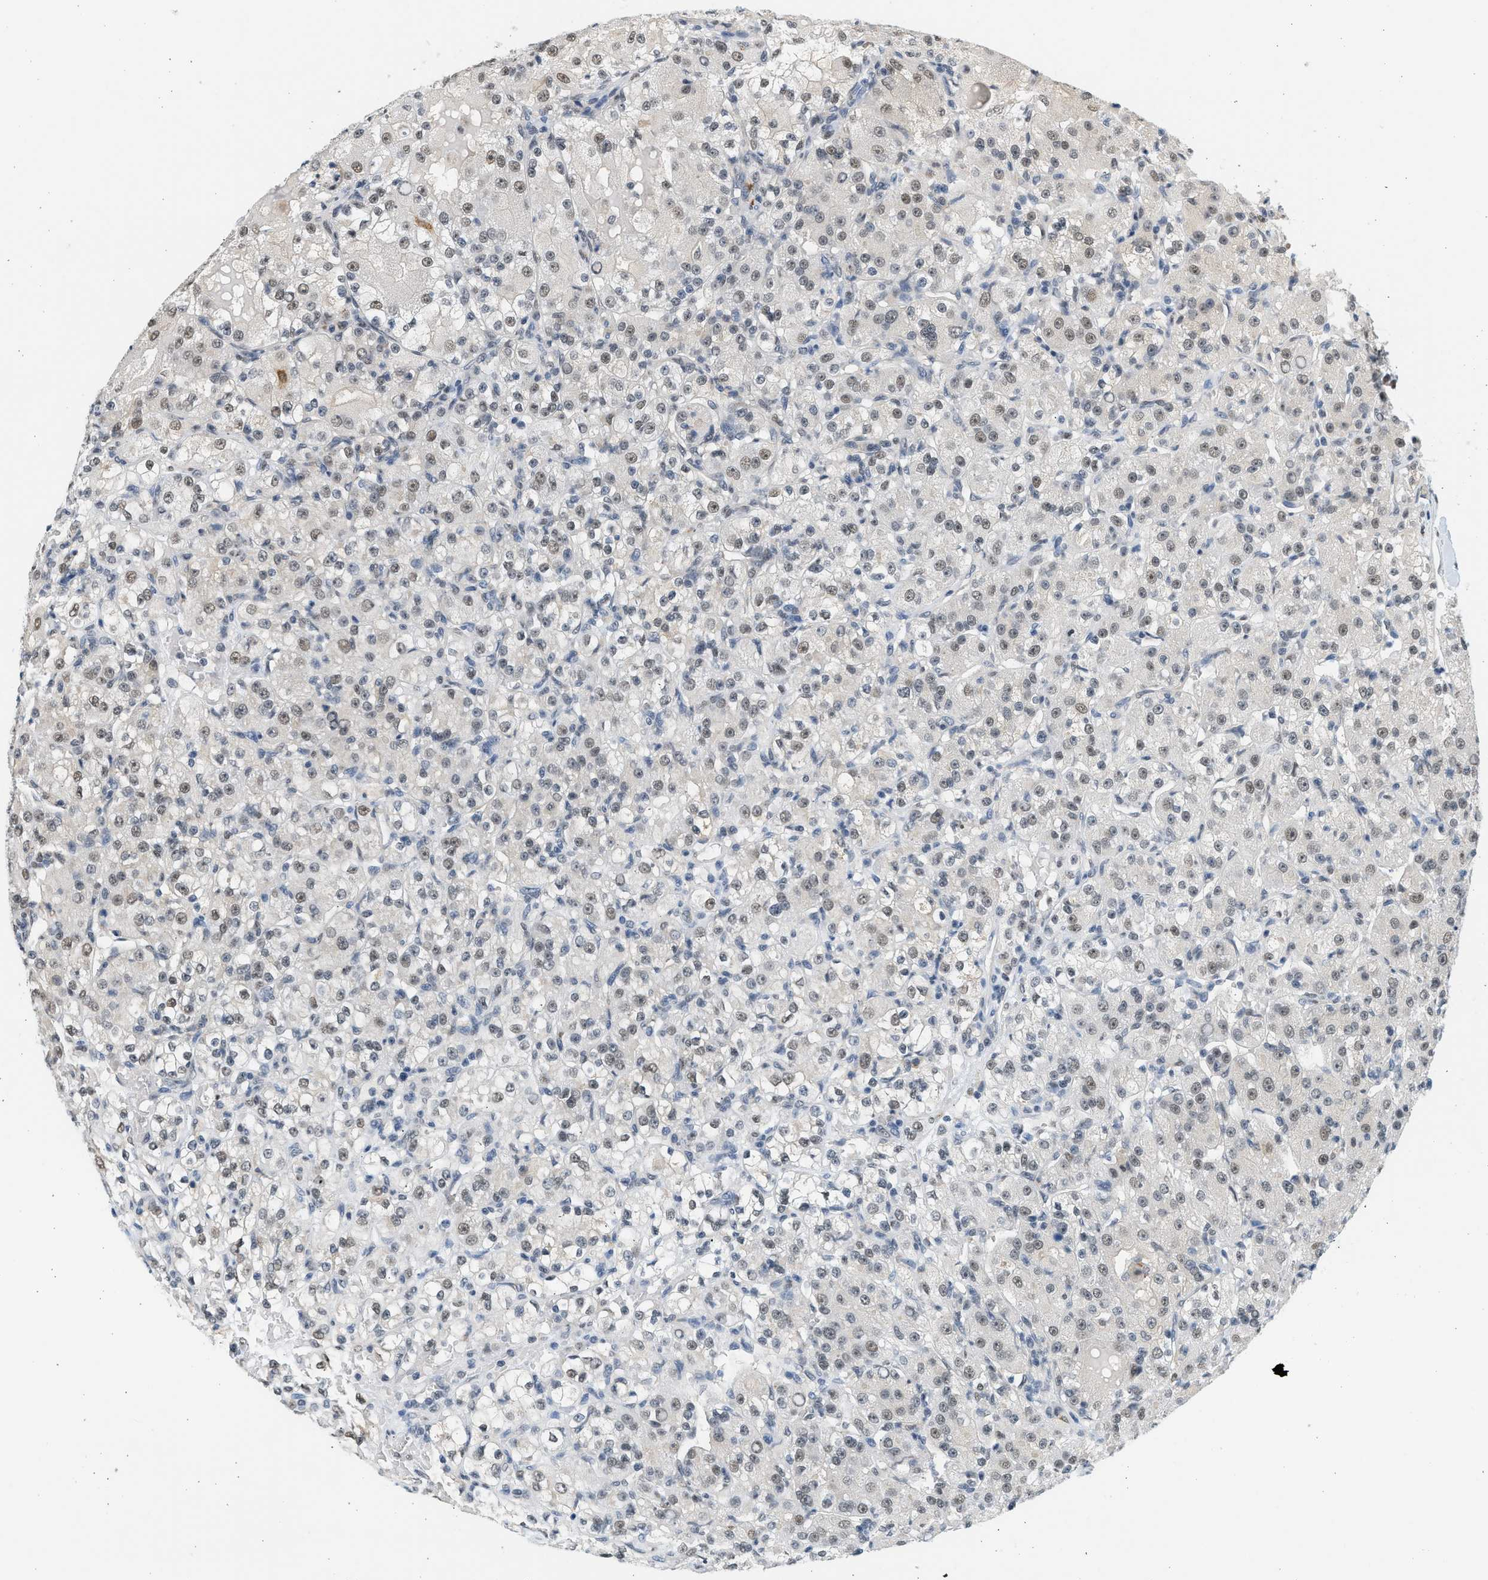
{"staining": {"intensity": "weak", "quantity": ">75%", "location": "nuclear"}, "tissue": "renal cancer", "cell_type": "Tumor cells", "image_type": "cancer", "snomed": [{"axis": "morphology", "description": "Normal tissue, NOS"}, {"axis": "morphology", "description": "Adenocarcinoma, NOS"}, {"axis": "topography", "description": "Kidney"}], "caption": "This photomicrograph exhibits renal cancer (adenocarcinoma) stained with IHC to label a protein in brown. The nuclear of tumor cells show weak positivity for the protein. Nuclei are counter-stained blue.", "gene": "HIPK1", "patient": {"sex": "male", "age": 61}}